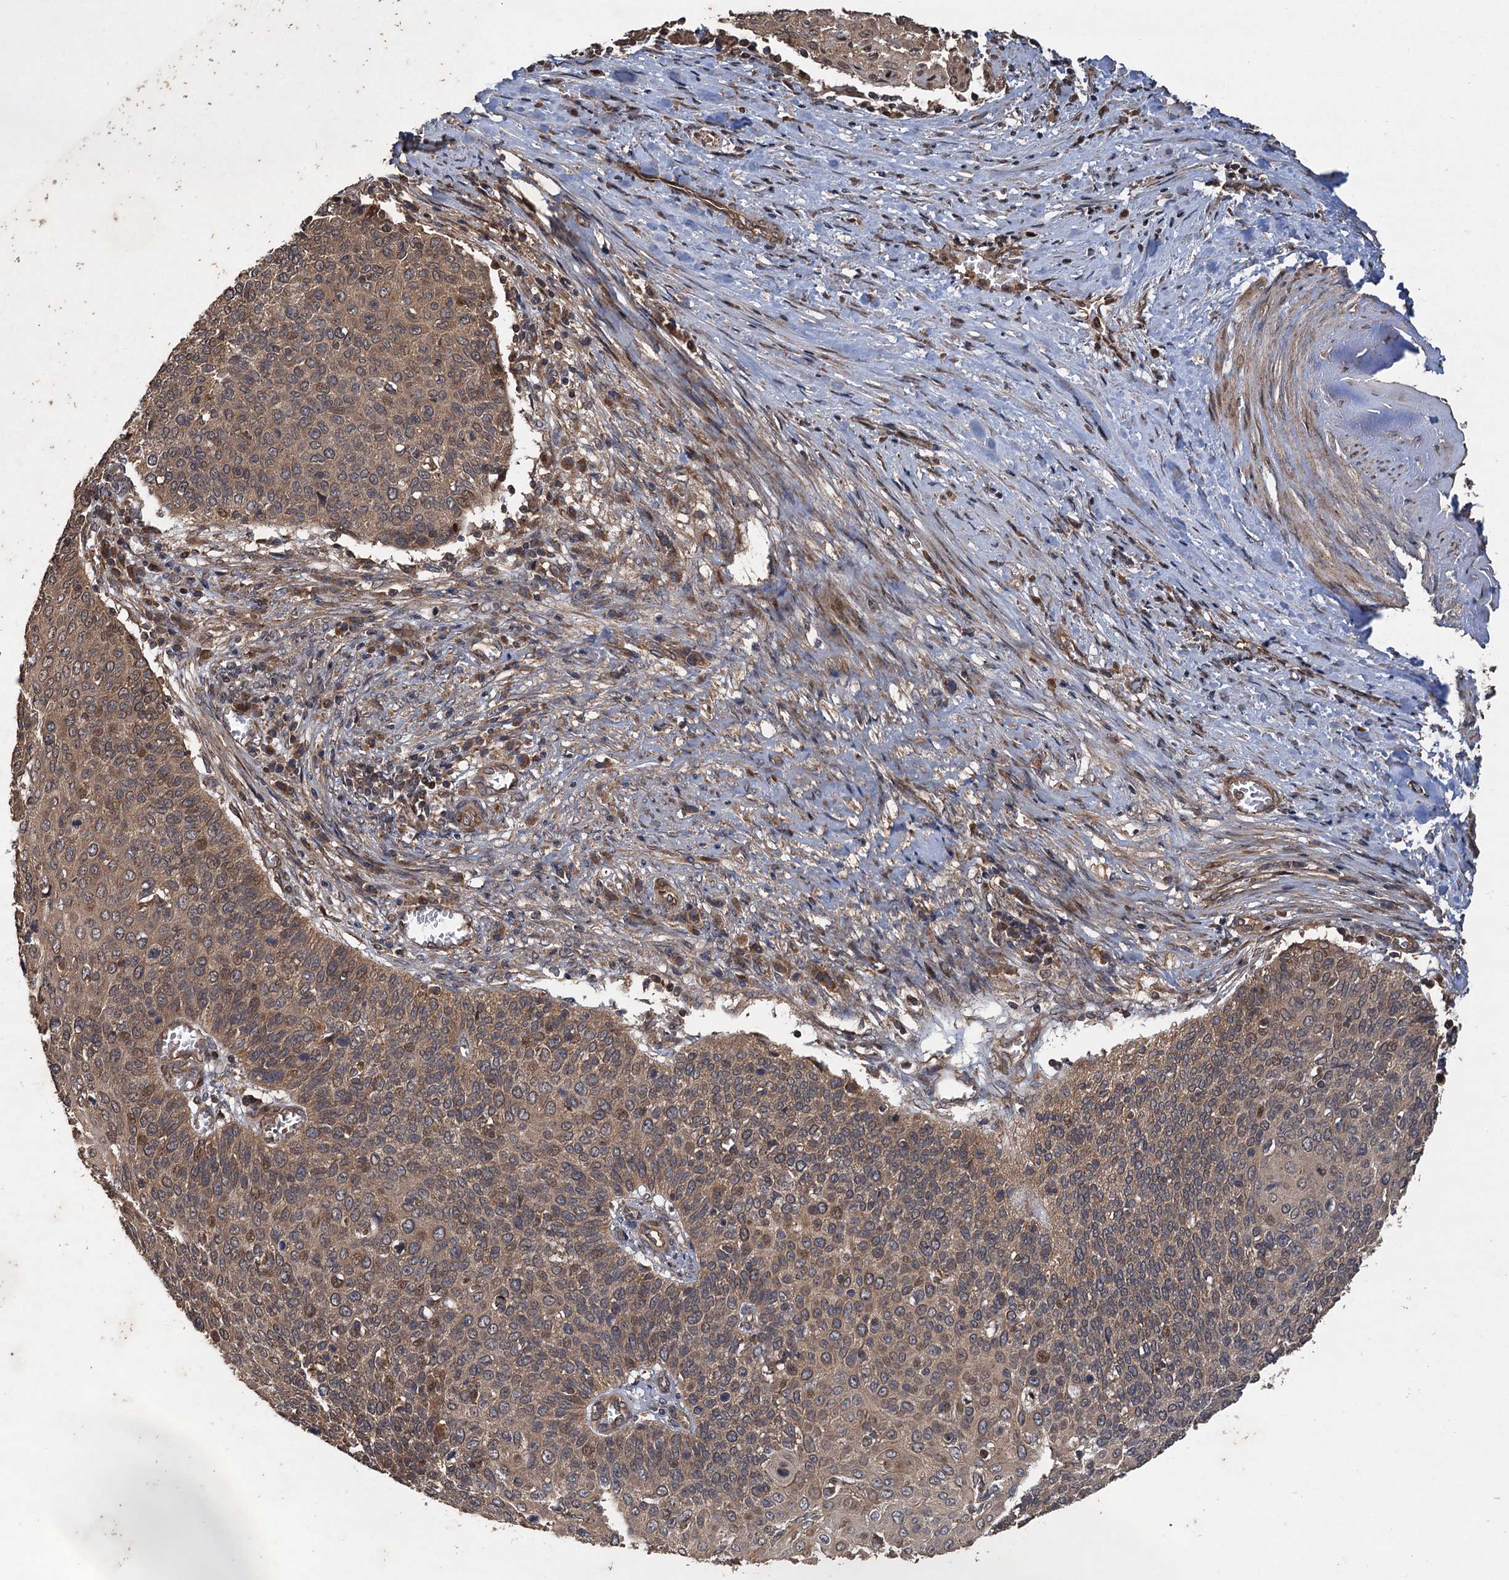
{"staining": {"intensity": "weak", "quantity": ">75%", "location": "cytoplasmic/membranous,nuclear"}, "tissue": "cervical cancer", "cell_type": "Tumor cells", "image_type": "cancer", "snomed": [{"axis": "morphology", "description": "Squamous cell carcinoma, NOS"}, {"axis": "topography", "description": "Cervix"}], "caption": "Tumor cells exhibit weak cytoplasmic/membranous and nuclear positivity in about >75% of cells in cervical cancer (squamous cell carcinoma).", "gene": "TMEM39B", "patient": {"sex": "female", "age": 39}}